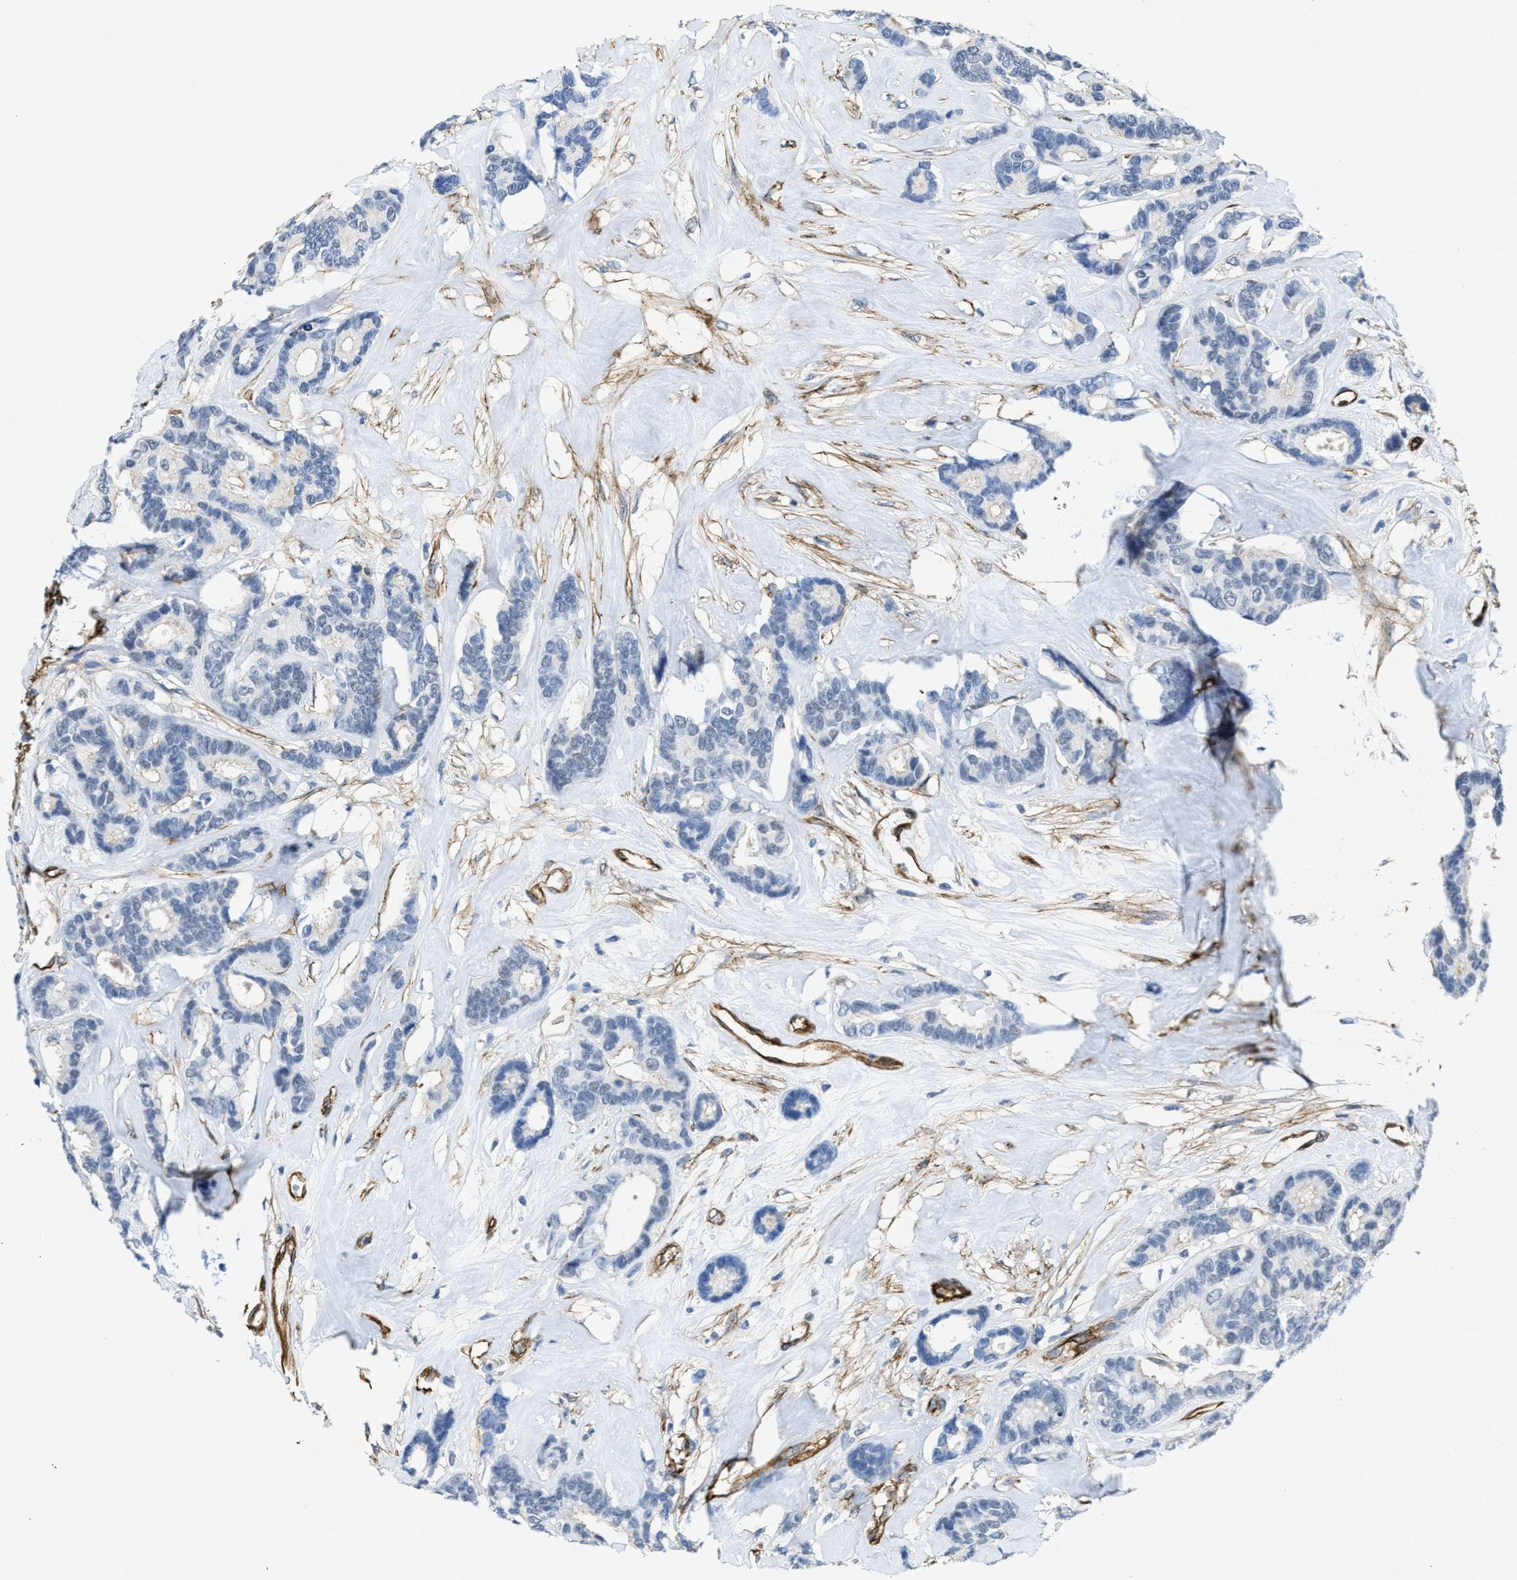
{"staining": {"intensity": "negative", "quantity": "none", "location": "none"}, "tissue": "breast cancer", "cell_type": "Tumor cells", "image_type": "cancer", "snomed": [{"axis": "morphology", "description": "Duct carcinoma"}, {"axis": "topography", "description": "Breast"}], "caption": "The photomicrograph reveals no staining of tumor cells in breast cancer (infiltrating ductal carcinoma). (DAB (3,3'-diaminobenzidine) immunohistochemistry (IHC) visualized using brightfield microscopy, high magnification).", "gene": "NAB1", "patient": {"sex": "female", "age": 87}}